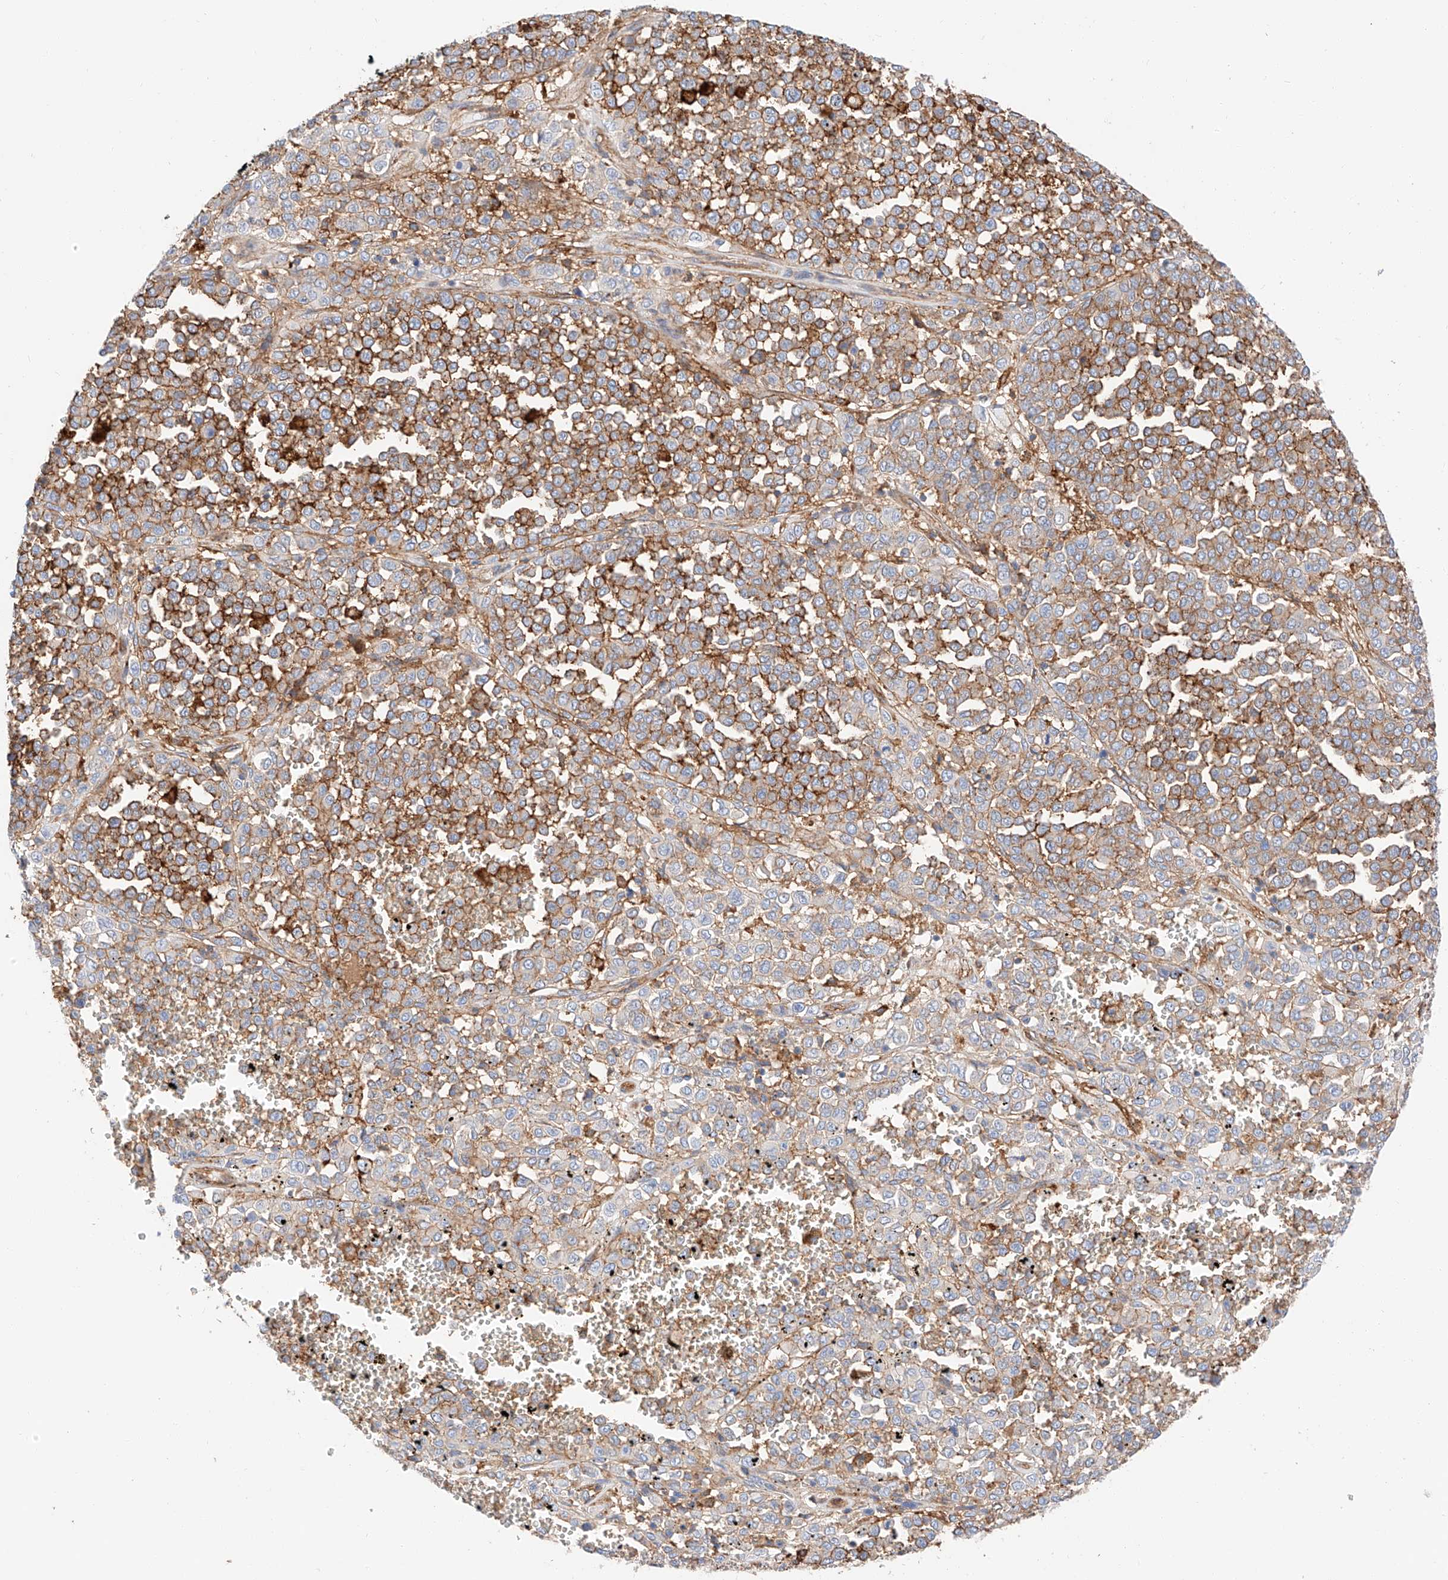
{"staining": {"intensity": "strong", "quantity": ">75%", "location": "cytoplasmic/membranous"}, "tissue": "melanoma", "cell_type": "Tumor cells", "image_type": "cancer", "snomed": [{"axis": "morphology", "description": "Malignant melanoma, Metastatic site"}, {"axis": "topography", "description": "Pancreas"}], "caption": "An image showing strong cytoplasmic/membranous positivity in approximately >75% of tumor cells in melanoma, as visualized by brown immunohistochemical staining.", "gene": "HAUS4", "patient": {"sex": "female", "age": 30}}